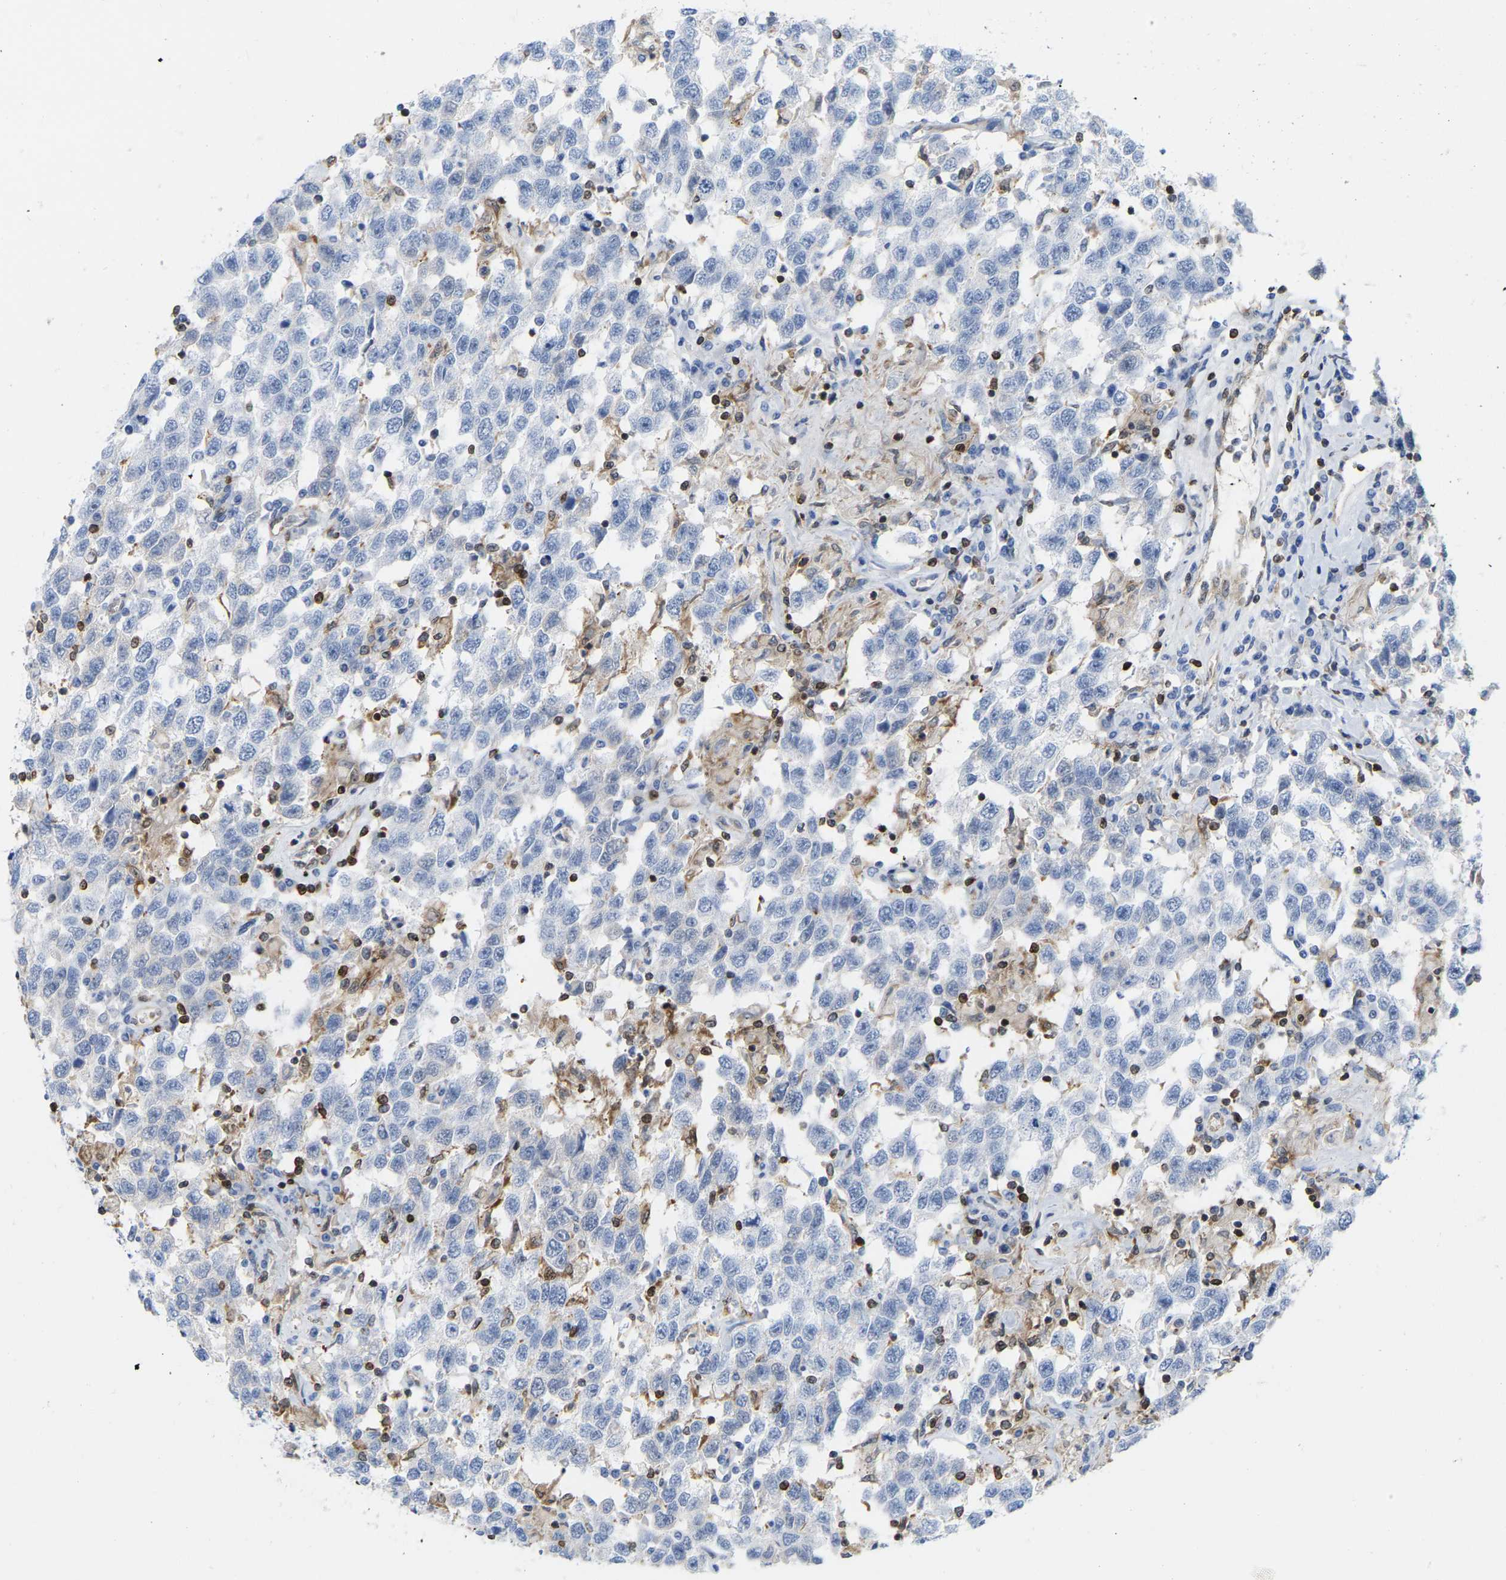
{"staining": {"intensity": "negative", "quantity": "none", "location": "none"}, "tissue": "testis cancer", "cell_type": "Tumor cells", "image_type": "cancer", "snomed": [{"axis": "morphology", "description": "Seminoma, NOS"}, {"axis": "topography", "description": "Testis"}], "caption": "Testis seminoma stained for a protein using immunohistochemistry (IHC) demonstrates no expression tumor cells.", "gene": "GIMAP4", "patient": {"sex": "male", "age": 41}}